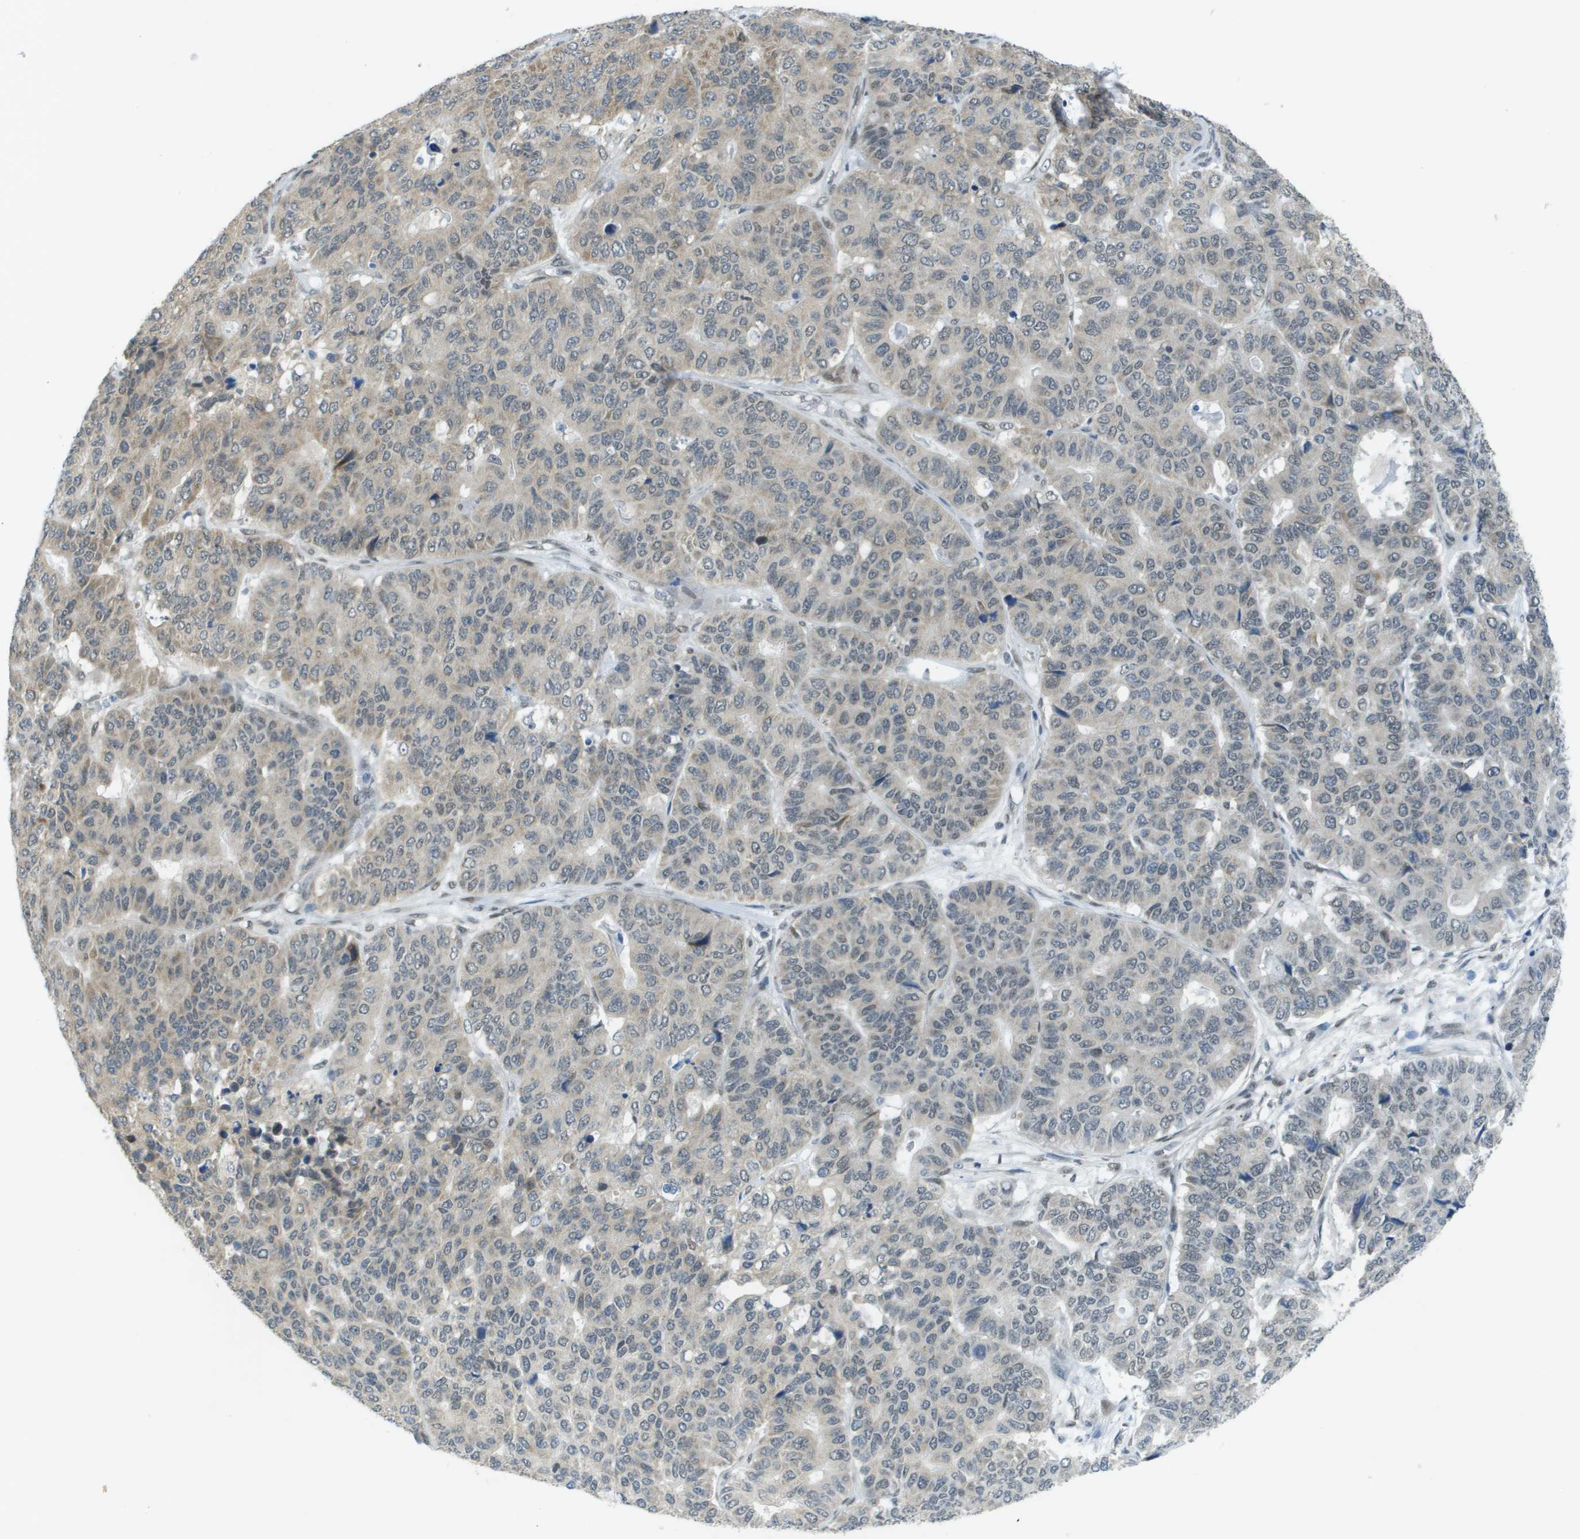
{"staining": {"intensity": "weak", "quantity": "<25%", "location": "nuclear"}, "tissue": "pancreatic cancer", "cell_type": "Tumor cells", "image_type": "cancer", "snomed": [{"axis": "morphology", "description": "Adenocarcinoma, NOS"}, {"axis": "topography", "description": "Pancreas"}], "caption": "A micrograph of human pancreatic cancer is negative for staining in tumor cells.", "gene": "ARID1B", "patient": {"sex": "male", "age": 50}}